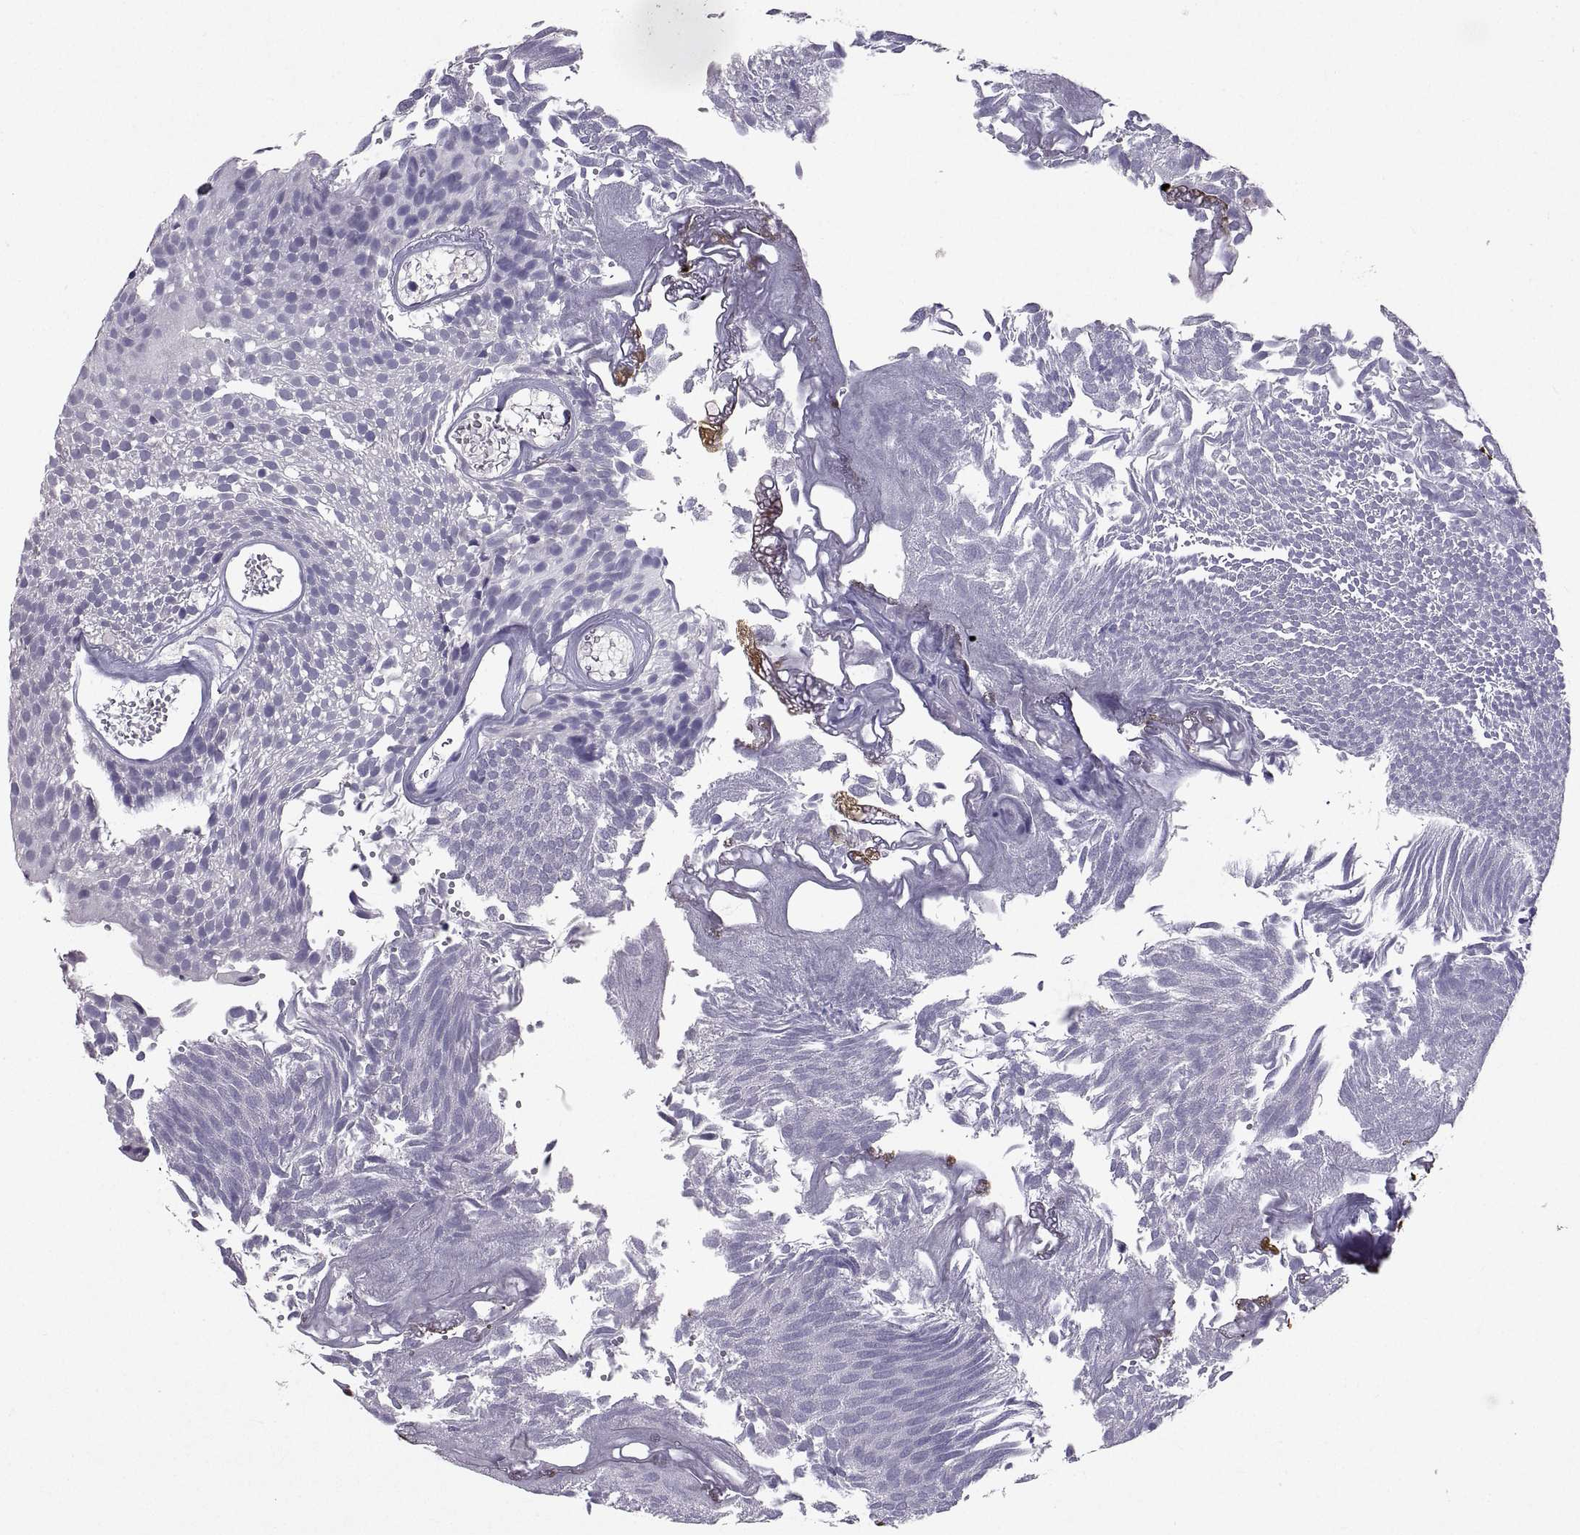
{"staining": {"intensity": "negative", "quantity": "none", "location": "none"}, "tissue": "urothelial cancer", "cell_type": "Tumor cells", "image_type": "cancer", "snomed": [{"axis": "morphology", "description": "Urothelial carcinoma, Low grade"}, {"axis": "topography", "description": "Urinary bladder"}], "caption": "Immunohistochemistry histopathology image of neoplastic tissue: urothelial cancer stained with DAB (3,3'-diaminobenzidine) displays no significant protein staining in tumor cells.", "gene": "SOX21", "patient": {"sex": "male", "age": 52}}